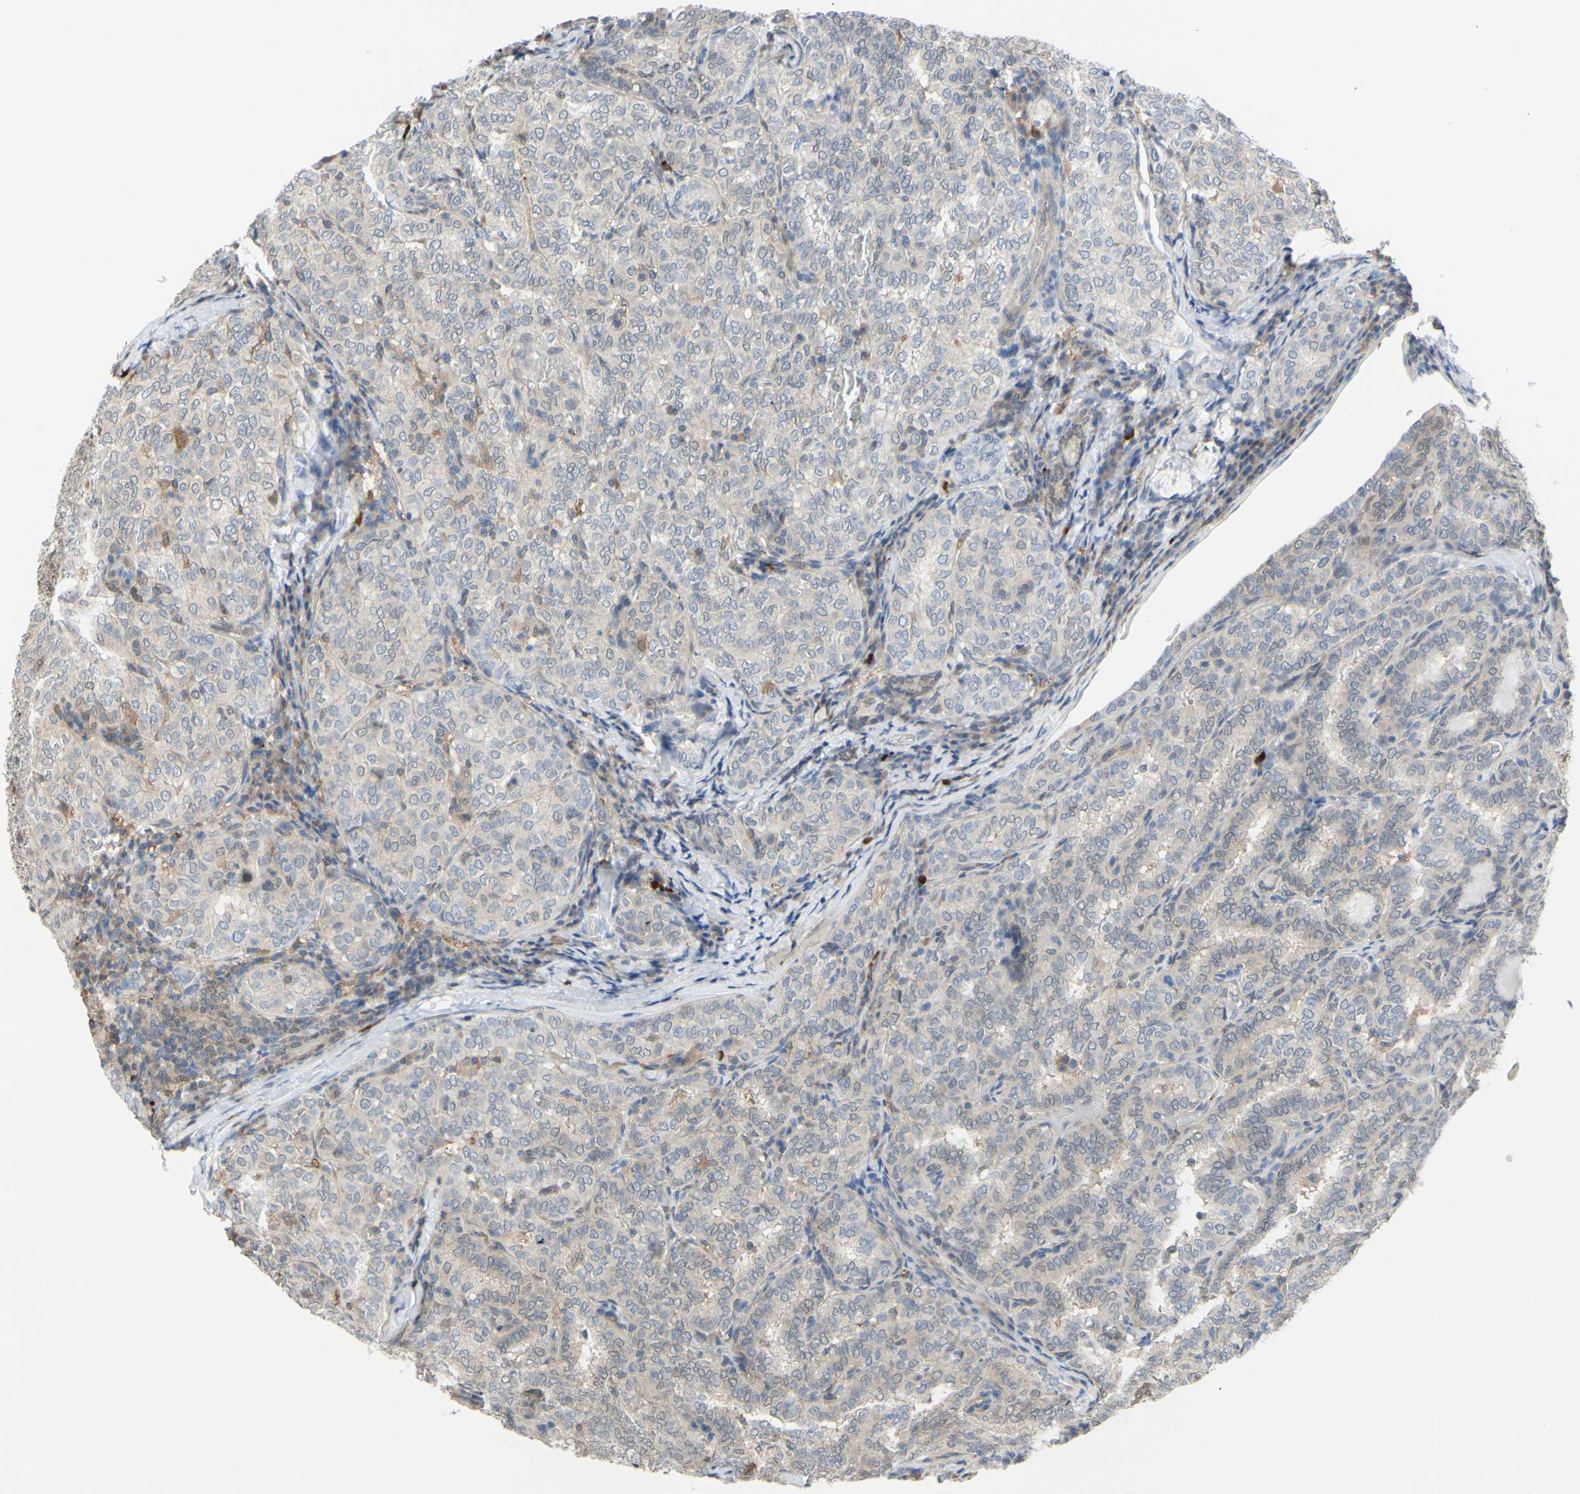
{"staining": {"intensity": "weak", "quantity": "25%-75%", "location": "cytoplasmic/membranous"}, "tissue": "thyroid cancer", "cell_type": "Tumor cells", "image_type": "cancer", "snomed": [{"axis": "morphology", "description": "Normal tissue, NOS"}, {"axis": "morphology", "description": "Papillary adenocarcinoma, NOS"}, {"axis": "topography", "description": "Thyroid gland"}], "caption": "Immunohistochemistry (IHC) of human papillary adenocarcinoma (thyroid) reveals low levels of weak cytoplasmic/membranous staining in about 25%-75% of tumor cells.", "gene": "UPK3B", "patient": {"sex": "female", "age": 30}}